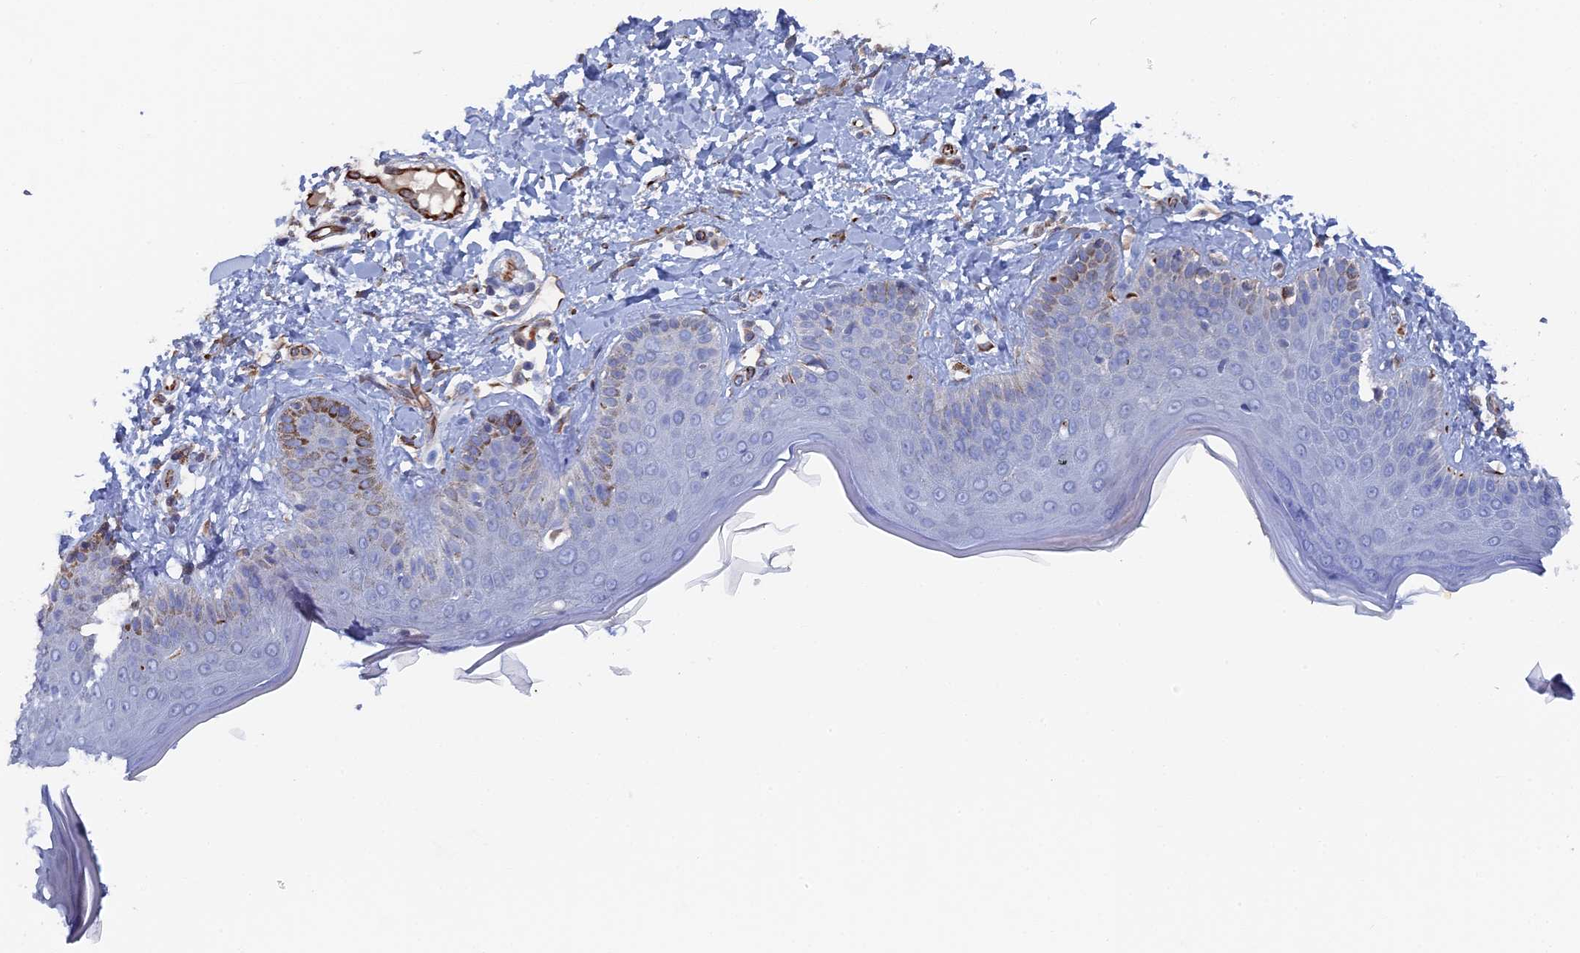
{"staining": {"intensity": "moderate", "quantity": ">75%", "location": "cytoplasmic/membranous"}, "tissue": "skin", "cell_type": "Fibroblasts", "image_type": "normal", "snomed": [{"axis": "morphology", "description": "Normal tissue, NOS"}, {"axis": "topography", "description": "Skin"}], "caption": "High-magnification brightfield microscopy of normal skin stained with DAB (3,3'-diaminobenzidine) (brown) and counterstained with hematoxylin (blue). fibroblasts exhibit moderate cytoplasmic/membranous positivity is appreciated in approximately>75% of cells.", "gene": "SMG9", "patient": {"sex": "male", "age": 52}}